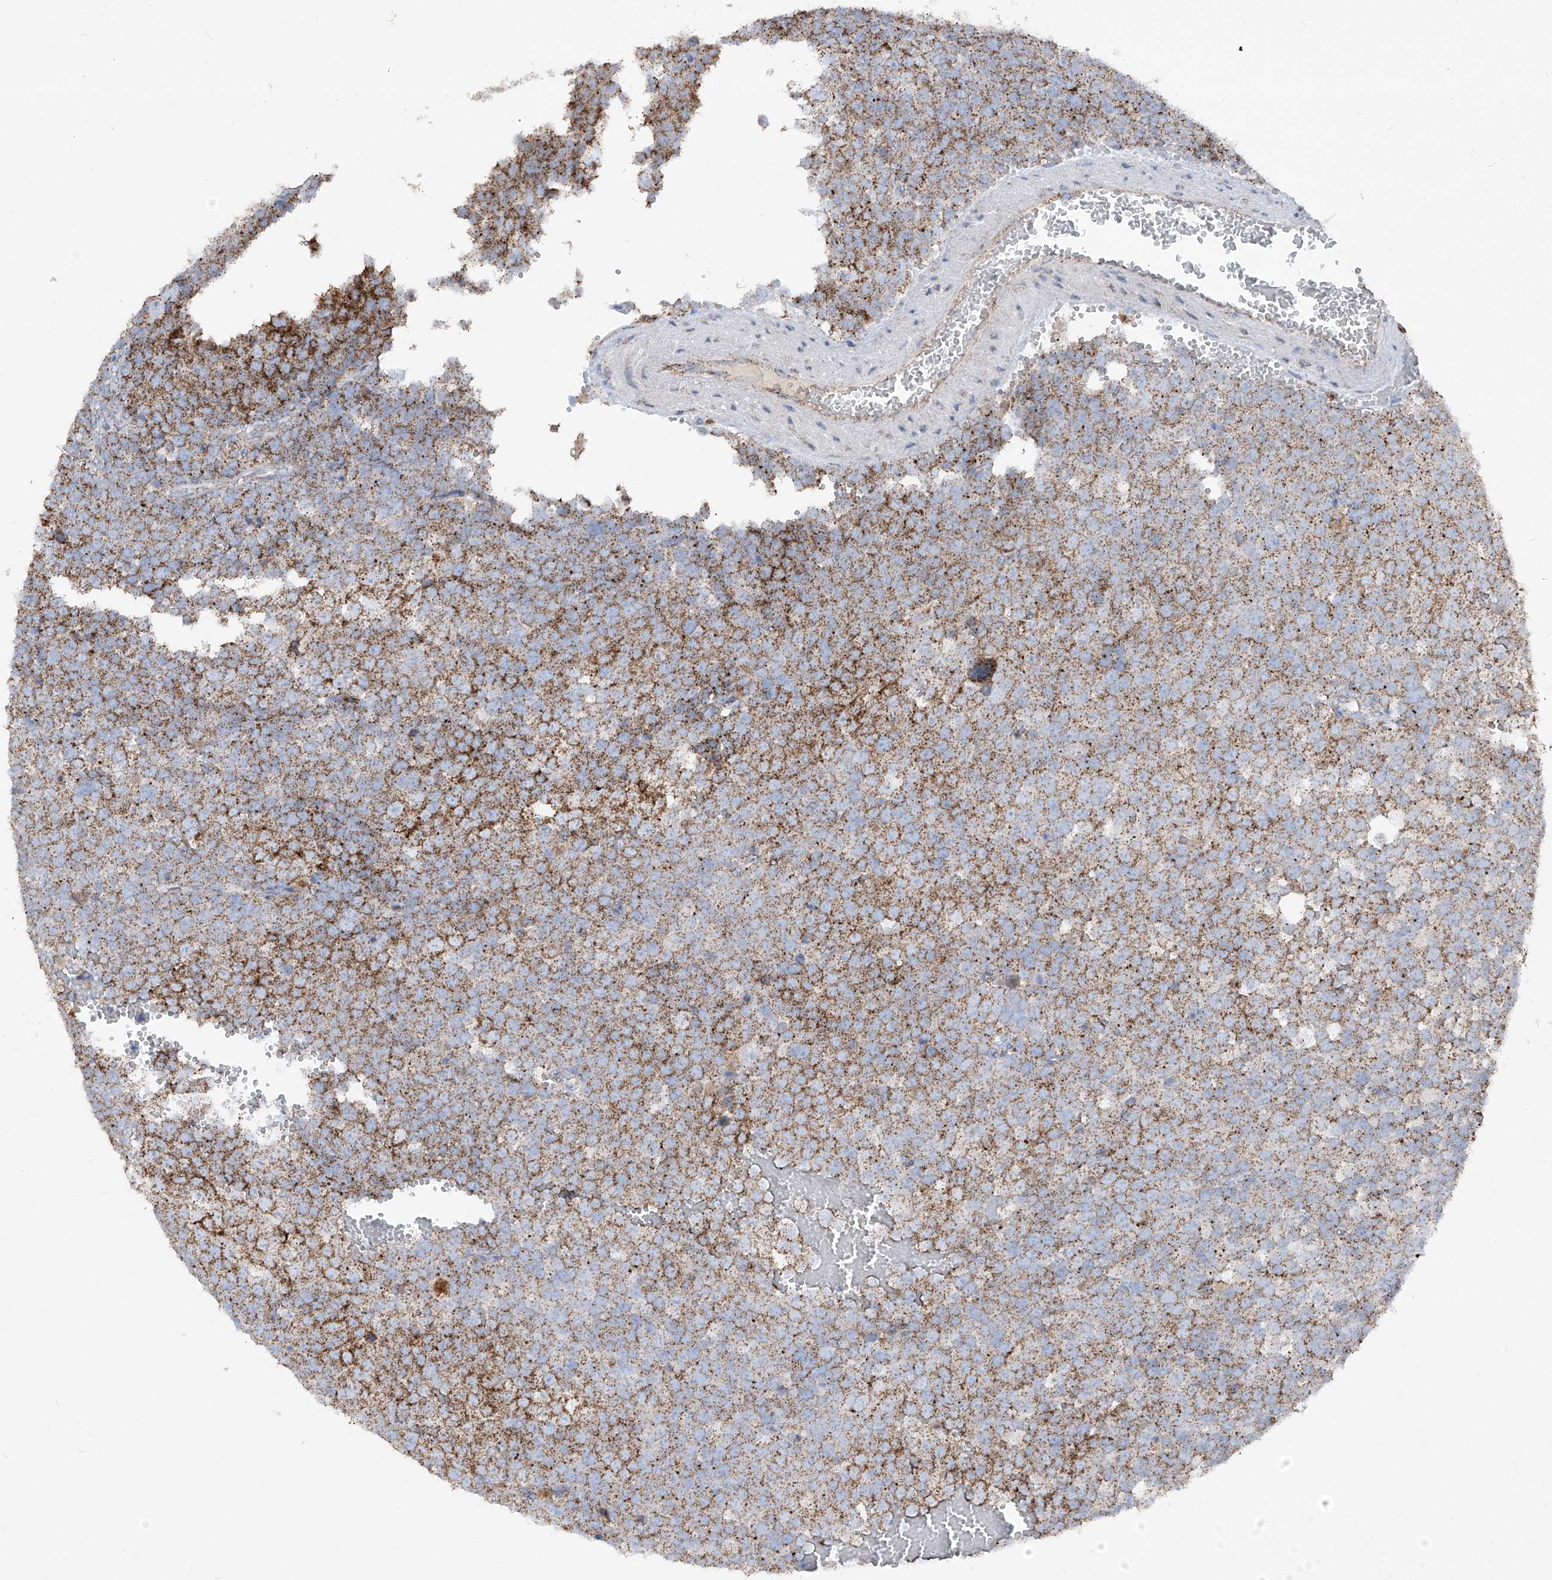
{"staining": {"intensity": "moderate", "quantity": ">75%", "location": "cytoplasmic/membranous"}, "tissue": "testis cancer", "cell_type": "Tumor cells", "image_type": "cancer", "snomed": [{"axis": "morphology", "description": "Seminoma, NOS"}, {"axis": "topography", "description": "Testis"}], "caption": "A medium amount of moderate cytoplasmic/membranous positivity is identified in about >75% of tumor cells in testis cancer tissue.", "gene": "ABCD3", "patient": {"sex": "male", "age": 71}}